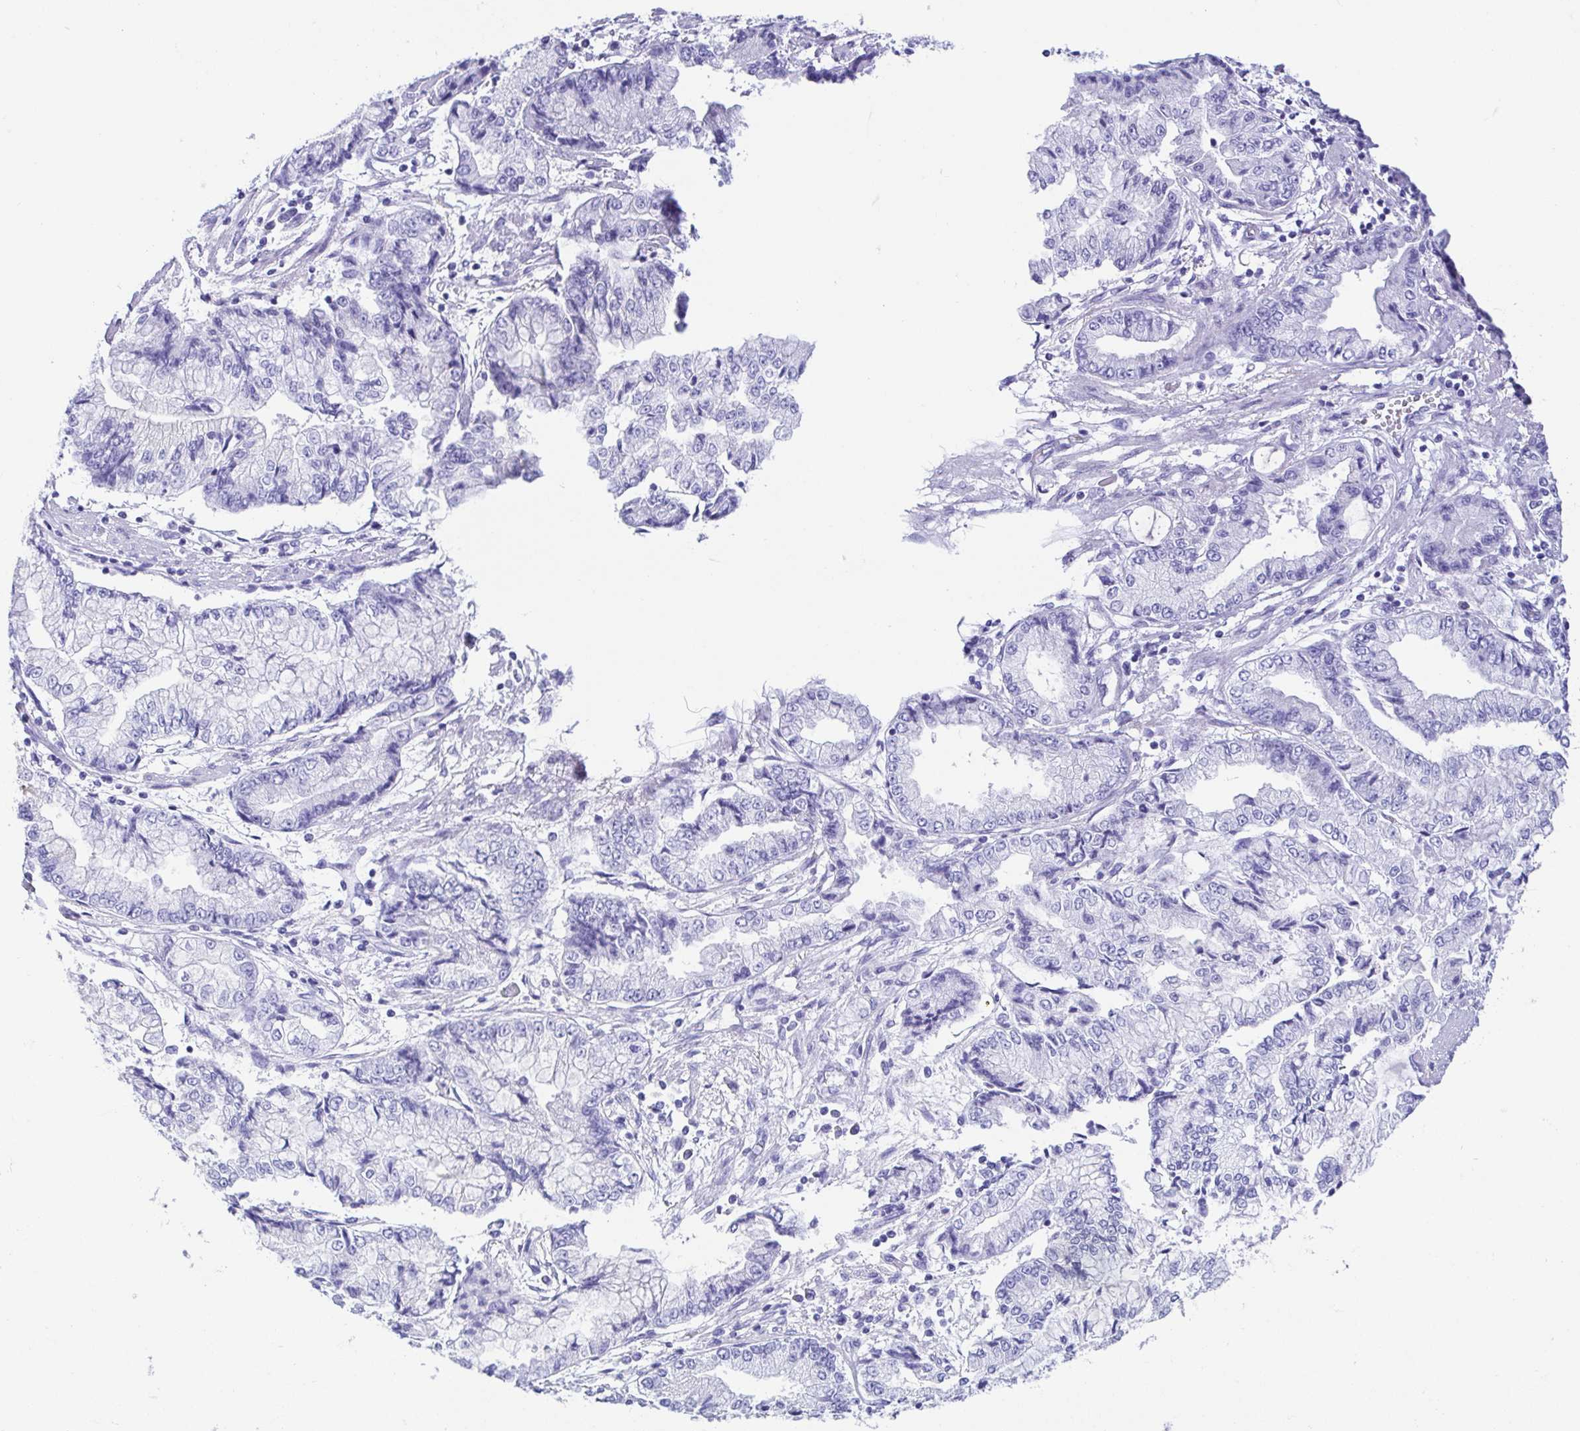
{"staining": {"intensity": "negative", "quantity": "none", "location": "none"}, "tissue": "stomach cancer", "cell_type": "Tumor cells", "image_type": "cancer", "snomed": [{"axis": "morphology", "description": "Adenocarcinoma, NOS"}, {"axis": "topography", "description": "Stomach, upper"}], "caption": "Protein analysis of stomach cancer (adenocarcinoma) reveals no significant expression in tumor cells.", "gene": "GKN1", "patient": {"sex": "female", "age": 74}}